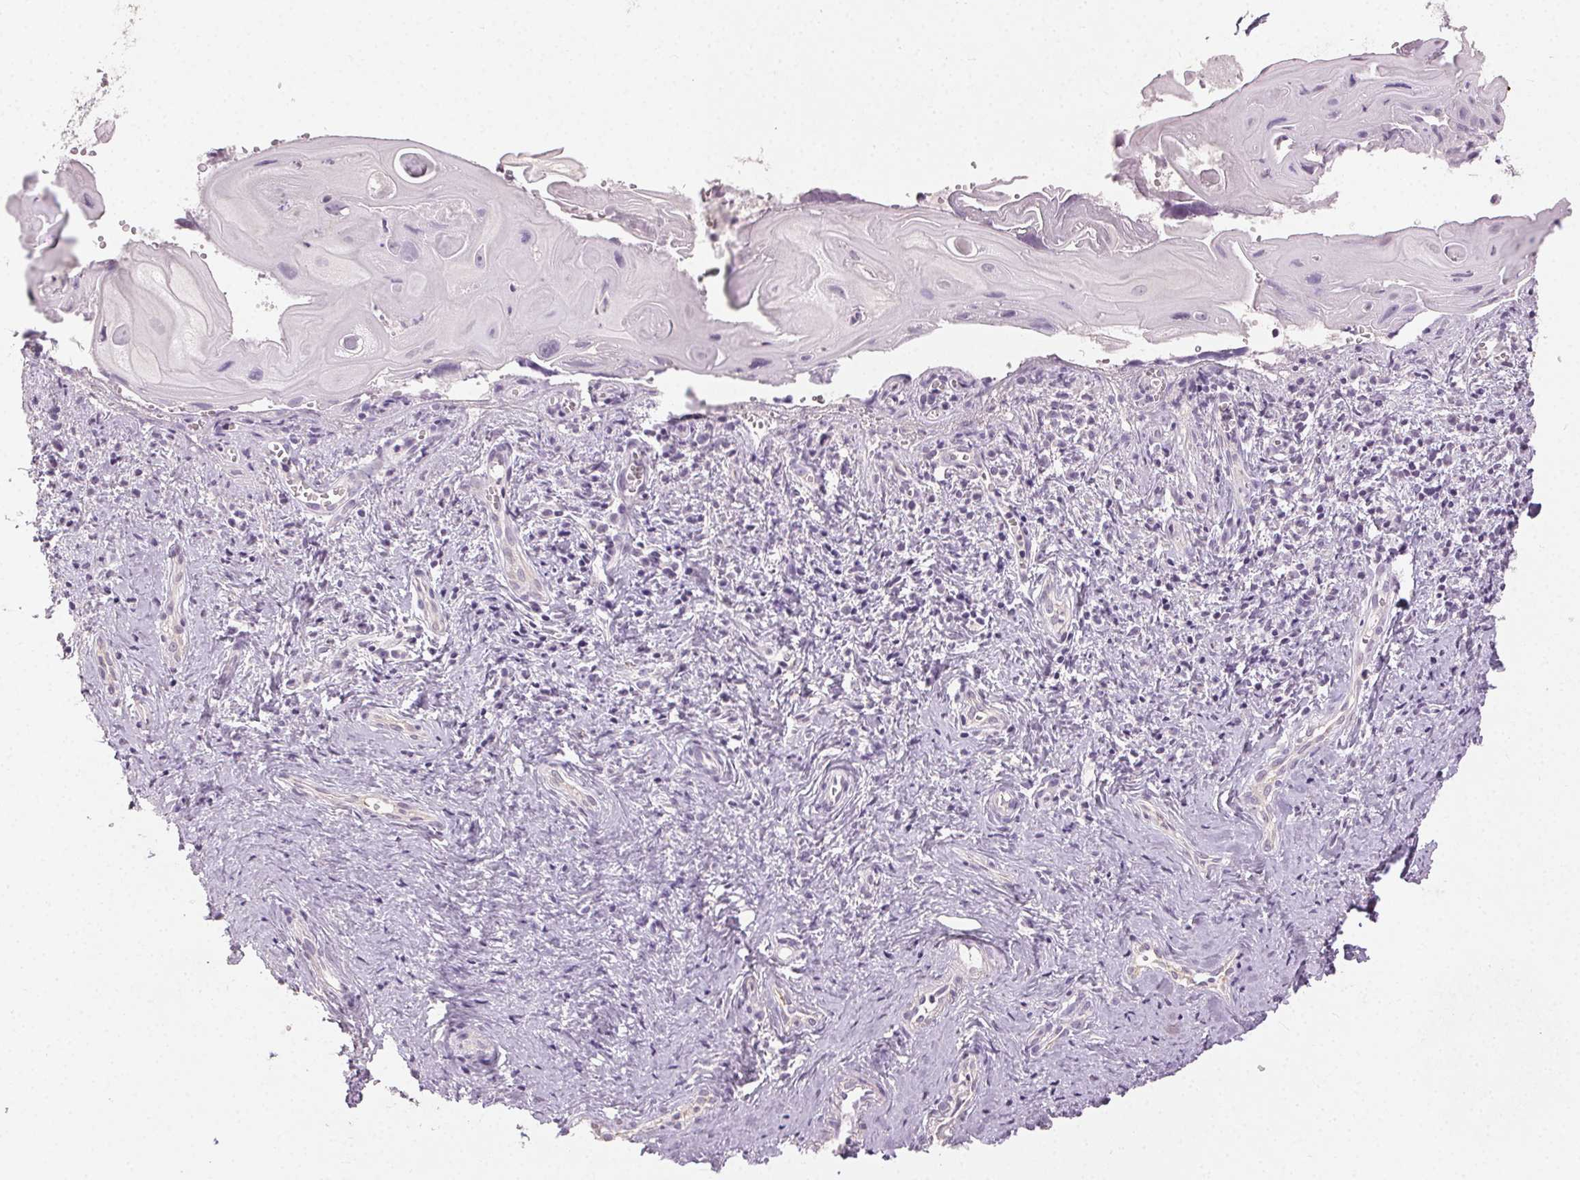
{"staining": {"intensity": "negative", "quantity": "none", "location": "none"}, "tissue": "cervical cancer", "cell_type": "Tumor cells", "image_type": "cancer", "snomed": [{"axis": "morphology", "description": "Squamous cell carcinoma, NOS"}, {"axis": "topography", "description": "Cervix"}], "caption": "IHC histopathology image of cervical squamous cell carcinoma stained for a protein (brown), which demonstrates no positivity in tumor cells. (DAB (3,3'-diaminobenzidine) IHC with hematoxylin counter stain).", "gene": "CLTRN", "patient": {"sex": "female", "age": 30}}